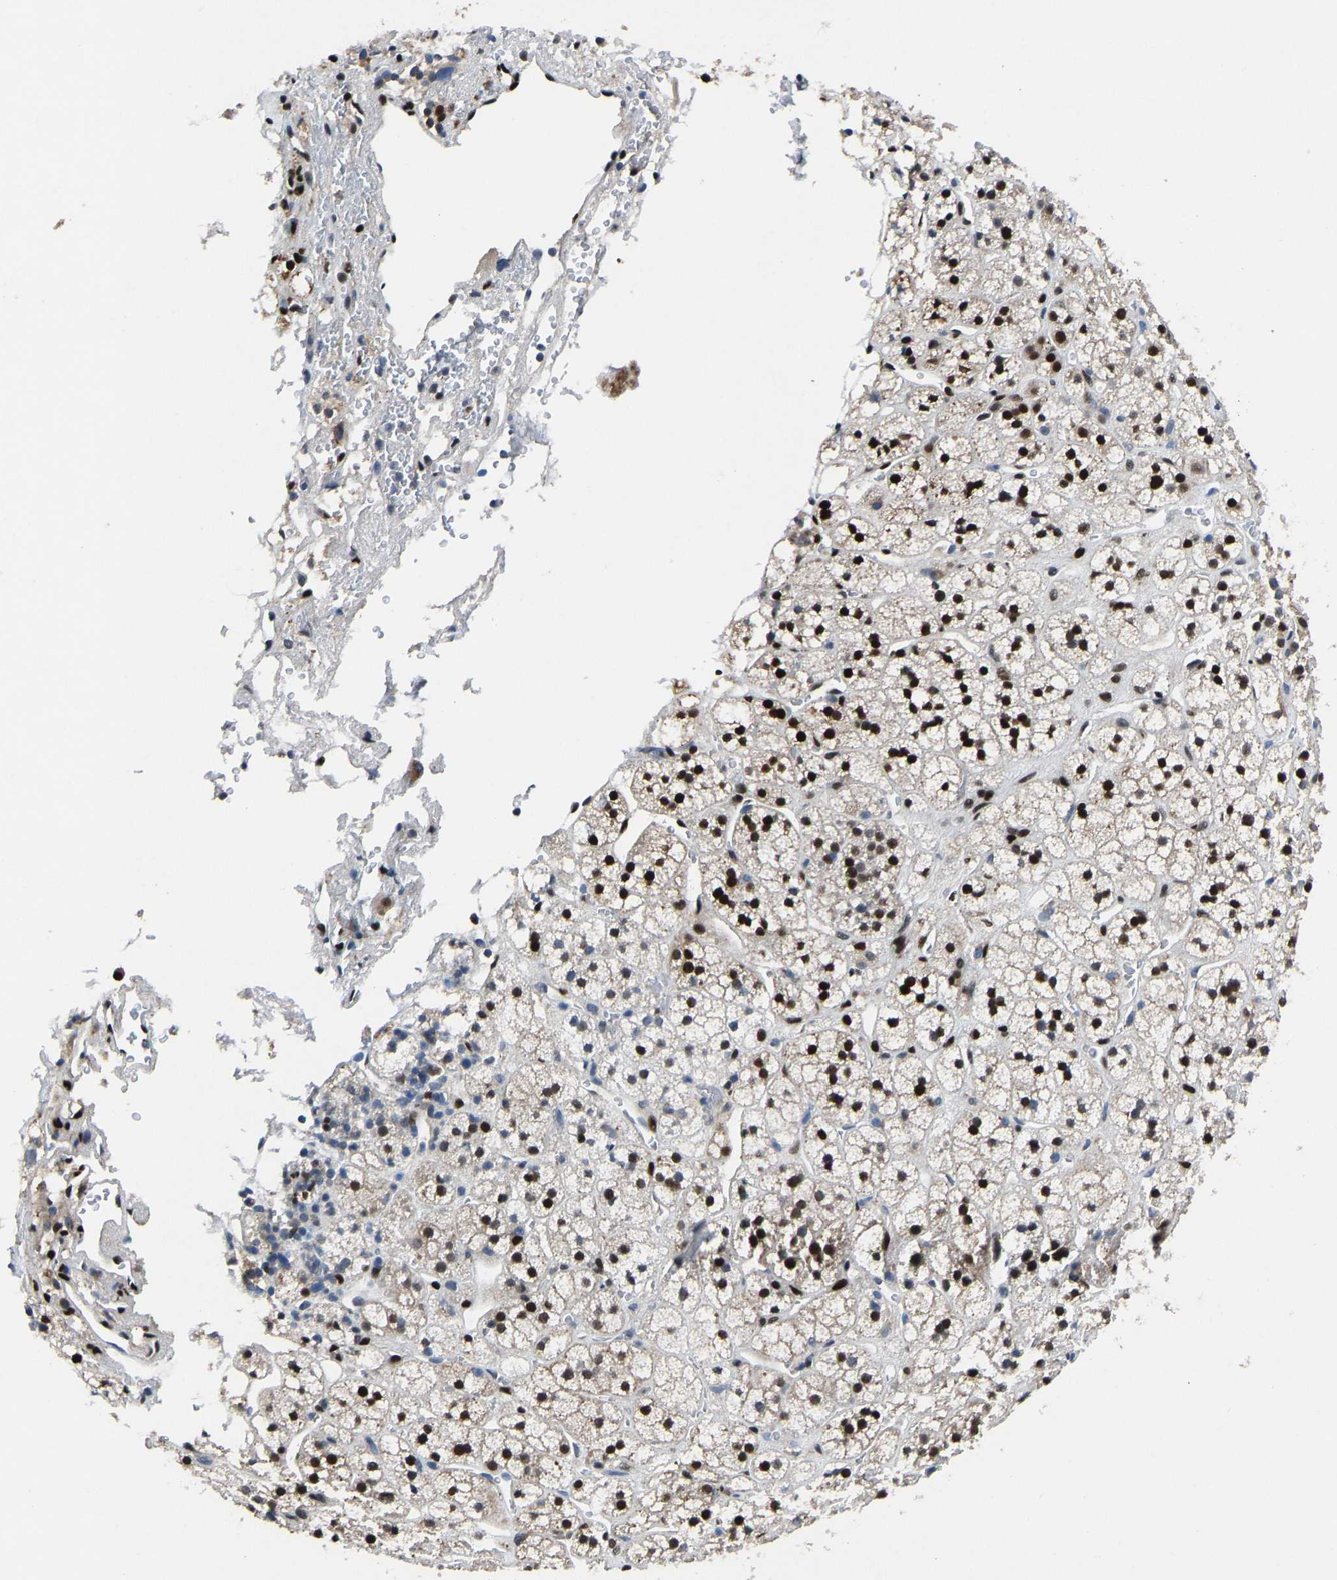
{"staining": {"intensity": "strong", "quantity": ">75%", "location": "cytoplasmic/membranous,nuclear"}, "tissue": "adrenal gland", "cell_type": "Glandular cells", "image_type": "normal", "snomed": [{"axis": "morphology", "description": "Normal tissue, NOS"}, {"axis": "topography", "description": "Adrenal gland"}], "caption": "Human adrenal gland stained for a protein (brown) demonstrates strong cytoplasmic/membranous,nuclear positive expression in about >75% of glandular cells.", "gene": "EGR1", "patient": {"sex": "male", "age": 56}}